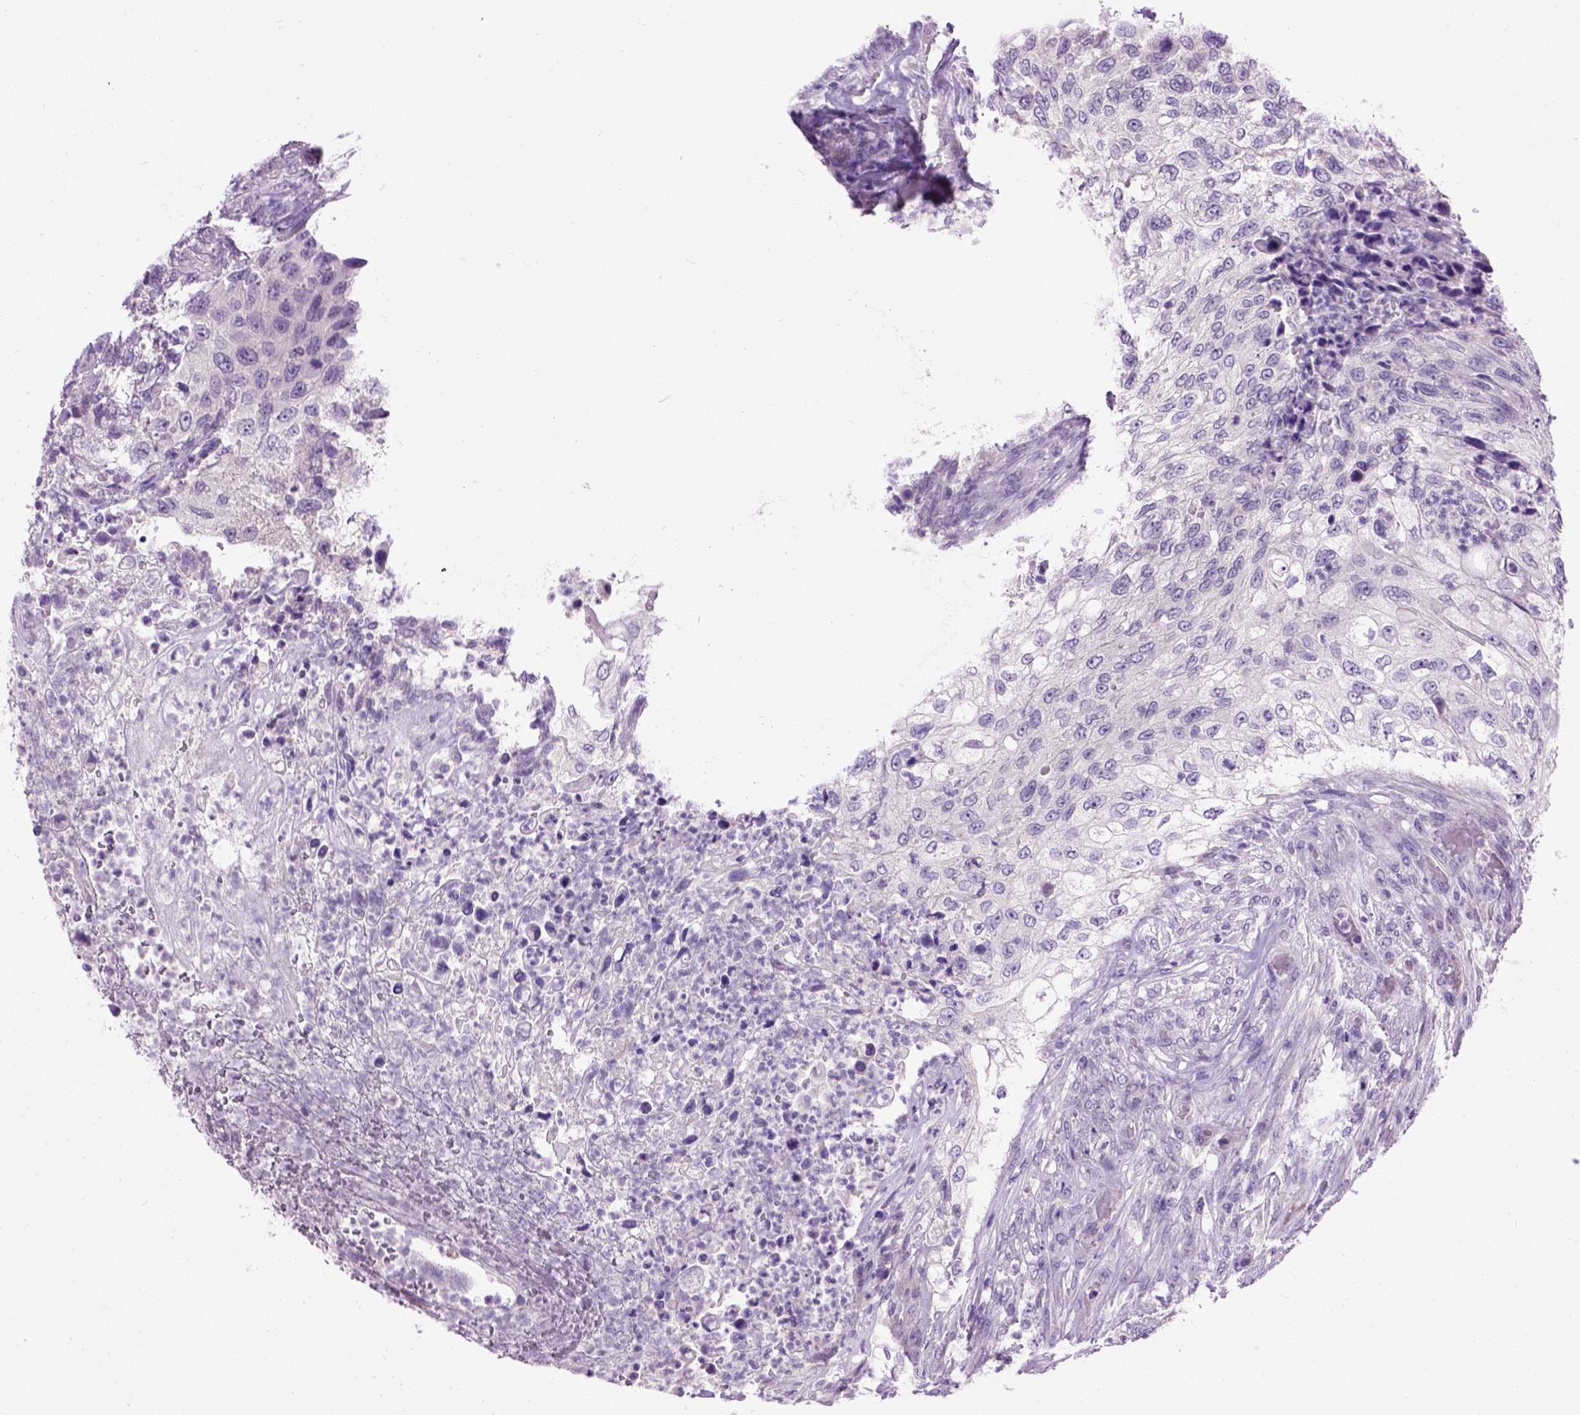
{"staining": {"intensity": "negative", "quantity": "none", "location": "none"}, "tissue": "urothelial cancer", "cell_type": "Tumor cells", "image_type": "cancer", "snomed": [{"axis": "morphology", "description": "Urothelial carcinoma, High grade"}, {"axis": "topography", "description": "Urinary bladder"}], "caption": "Micrograph shows no significant protein staining in tumor cells of urothelial cancer. (IHC, brightfield microscopy, high magnification).", "gene": "MAPT", "patient": {"sex": "female", "age": 60}}